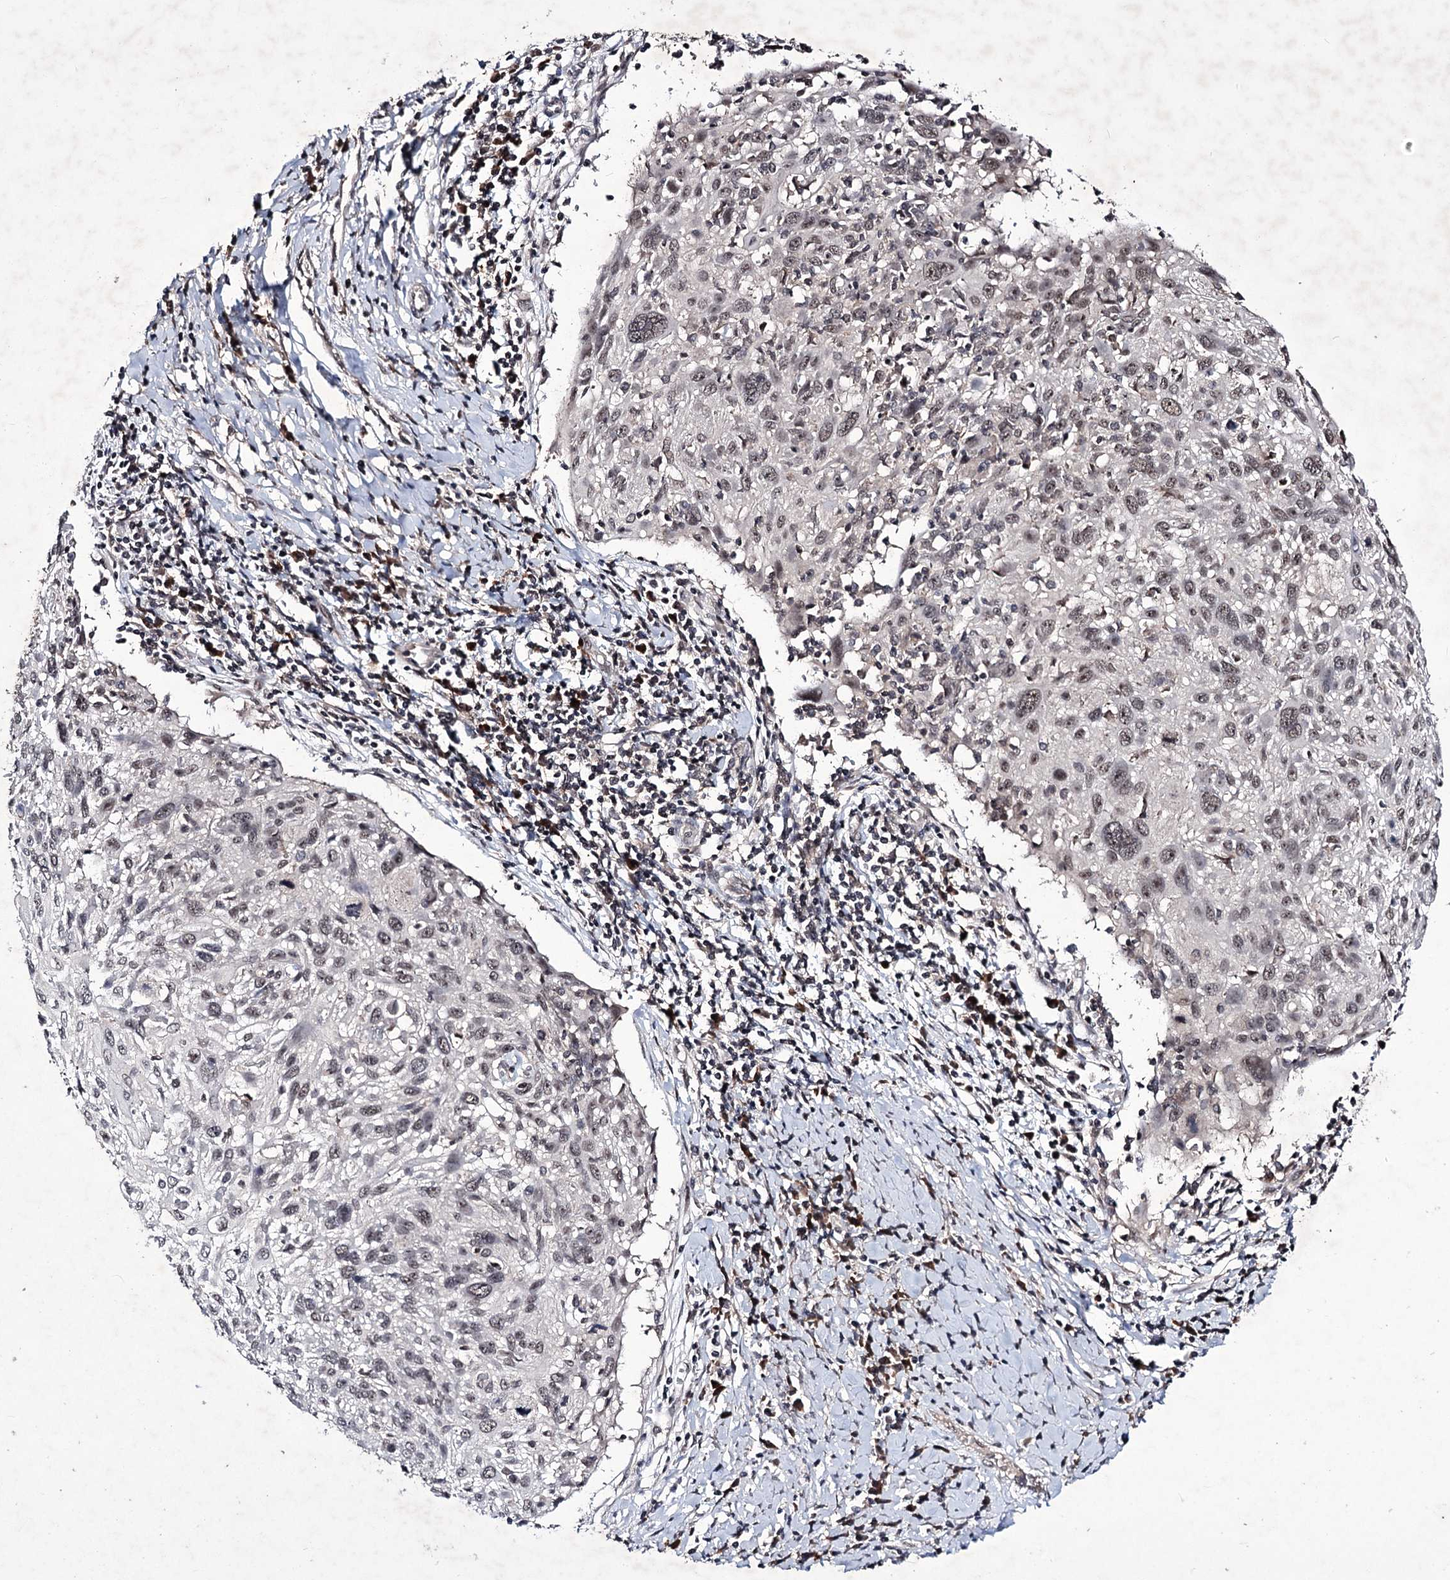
{"staining": {"intensity": "weak", "quantity": "25%-75%", "location": "nuclear"}, "tissue": "cervical cancer", "cell_type": "Tumor cells", "image_type": "cancer", "snomed": [{"axis": "morphology", "description": "Squamous cell carcinoma, NOS"}, {"axis": "topography", "description": "Cervix"}], "caption": "Immunohistochemical staining of human cervical cancer shows low levels of weak nuclear protein expression in about 25%-75% of tumor cells. (Stains: DAB in brown, nuclei in blue, Microscopy: brightfield microscopy at high magnification).", "gene": "VGLL4", "patient": {"sex": "female", "age": 51}}